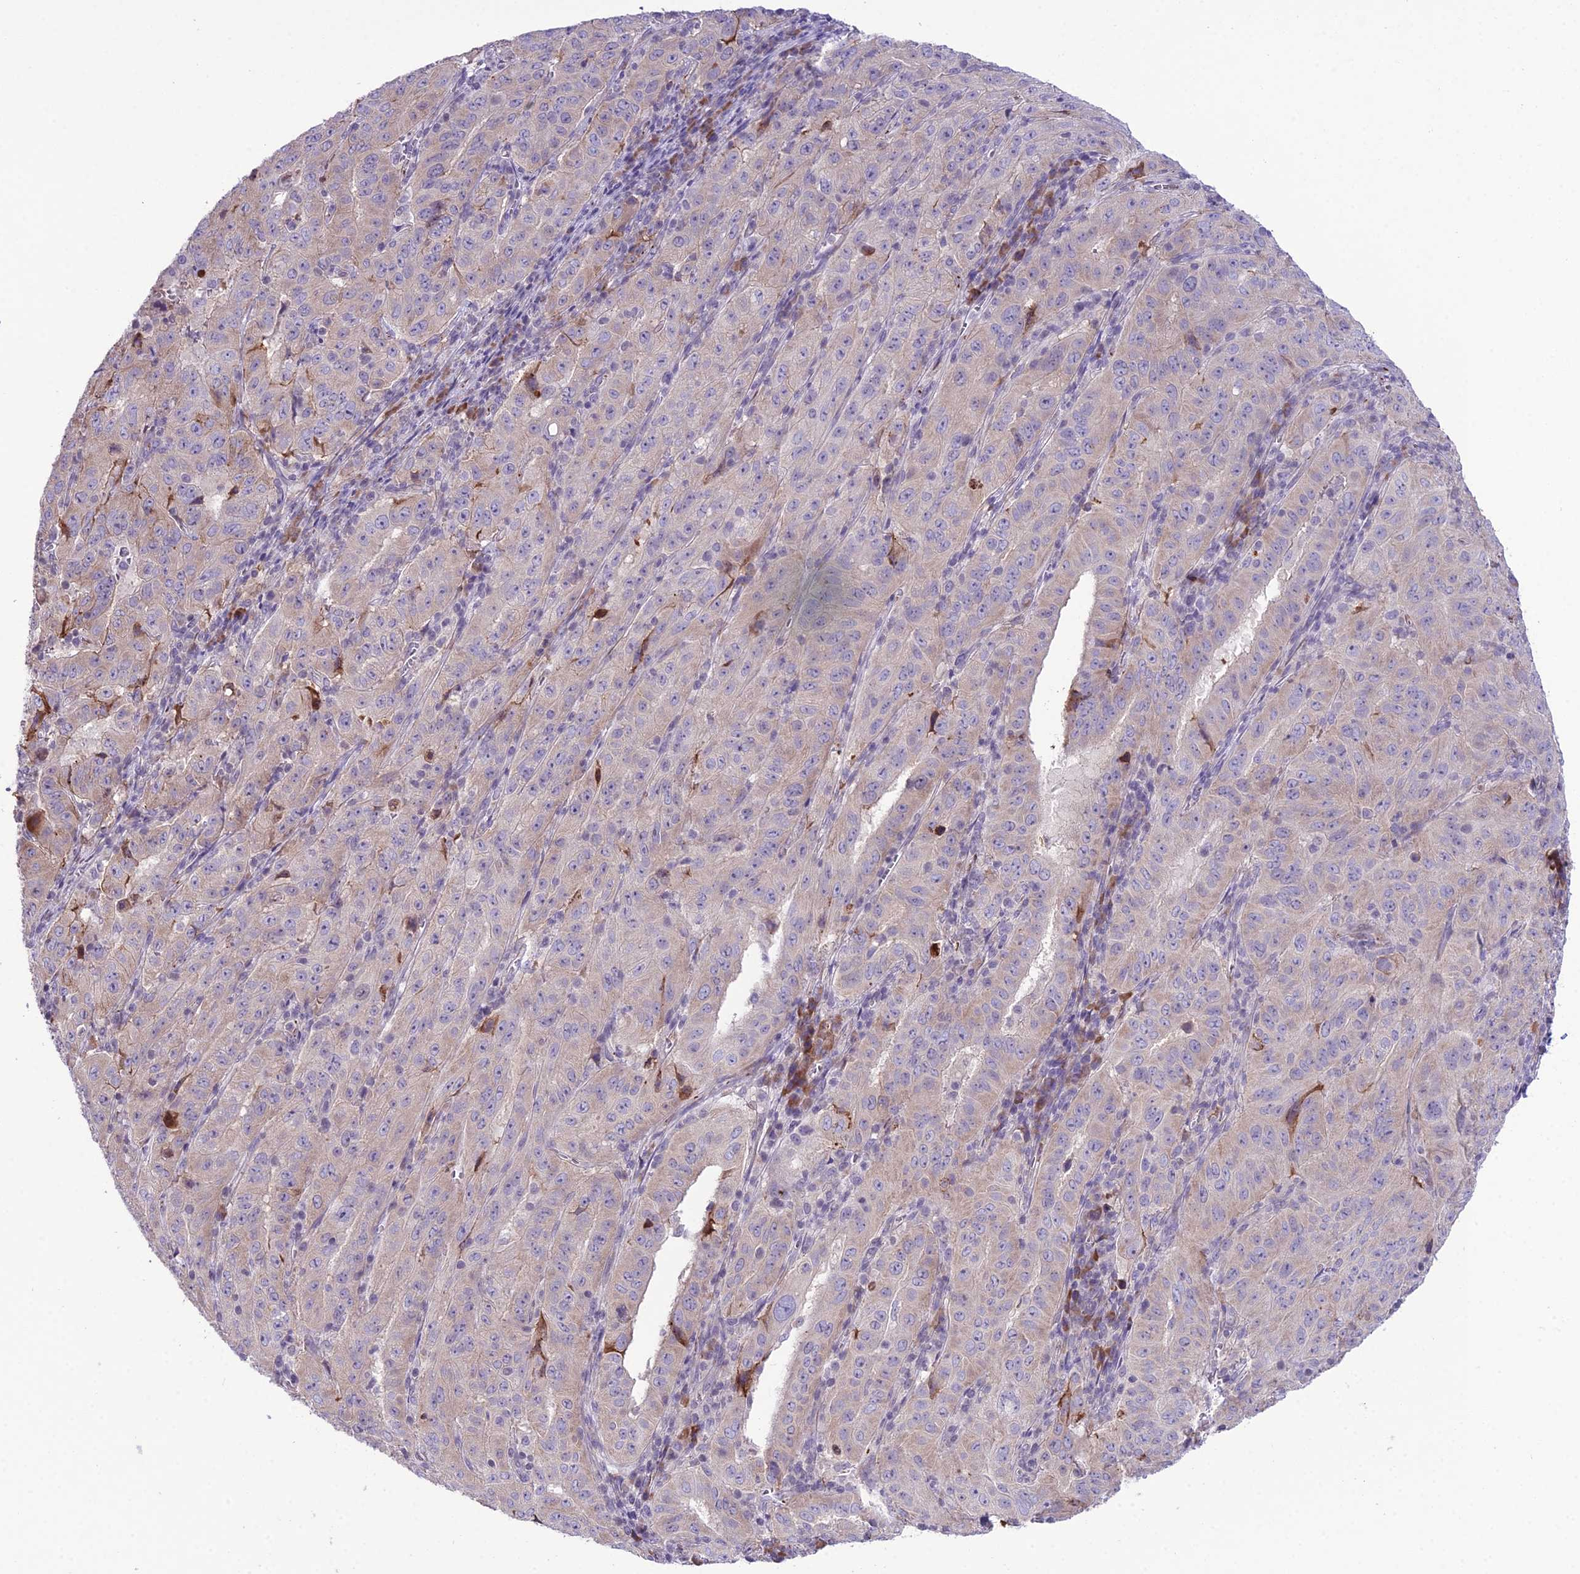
{"staining": {"intensity": "weak", "quantity": "<25%", "location": "cytoplasmic/membranous"}, "tissue": "pancreatic cancer", "cell_type": "Tumor cells", "image_type": "cancer", "snomed": [{"axis": "morphology", "description": "Adenocarcinoma, NOS"}, {"axis": "topography", "description": "Pancreas"}], "caption": "Adenocarcinoma (pancreatic) was stained to show a protein in brown. There is no significant expression in tumor cells. (Stains: DAB (3,3'-diaminobenzidine) immunohistochemistry with hematoxylin counter stain, Microscopy: brightfield microscopy at high magnification).", "gene": "RPS26", "patient": {"sex": "male", "age": 63}}